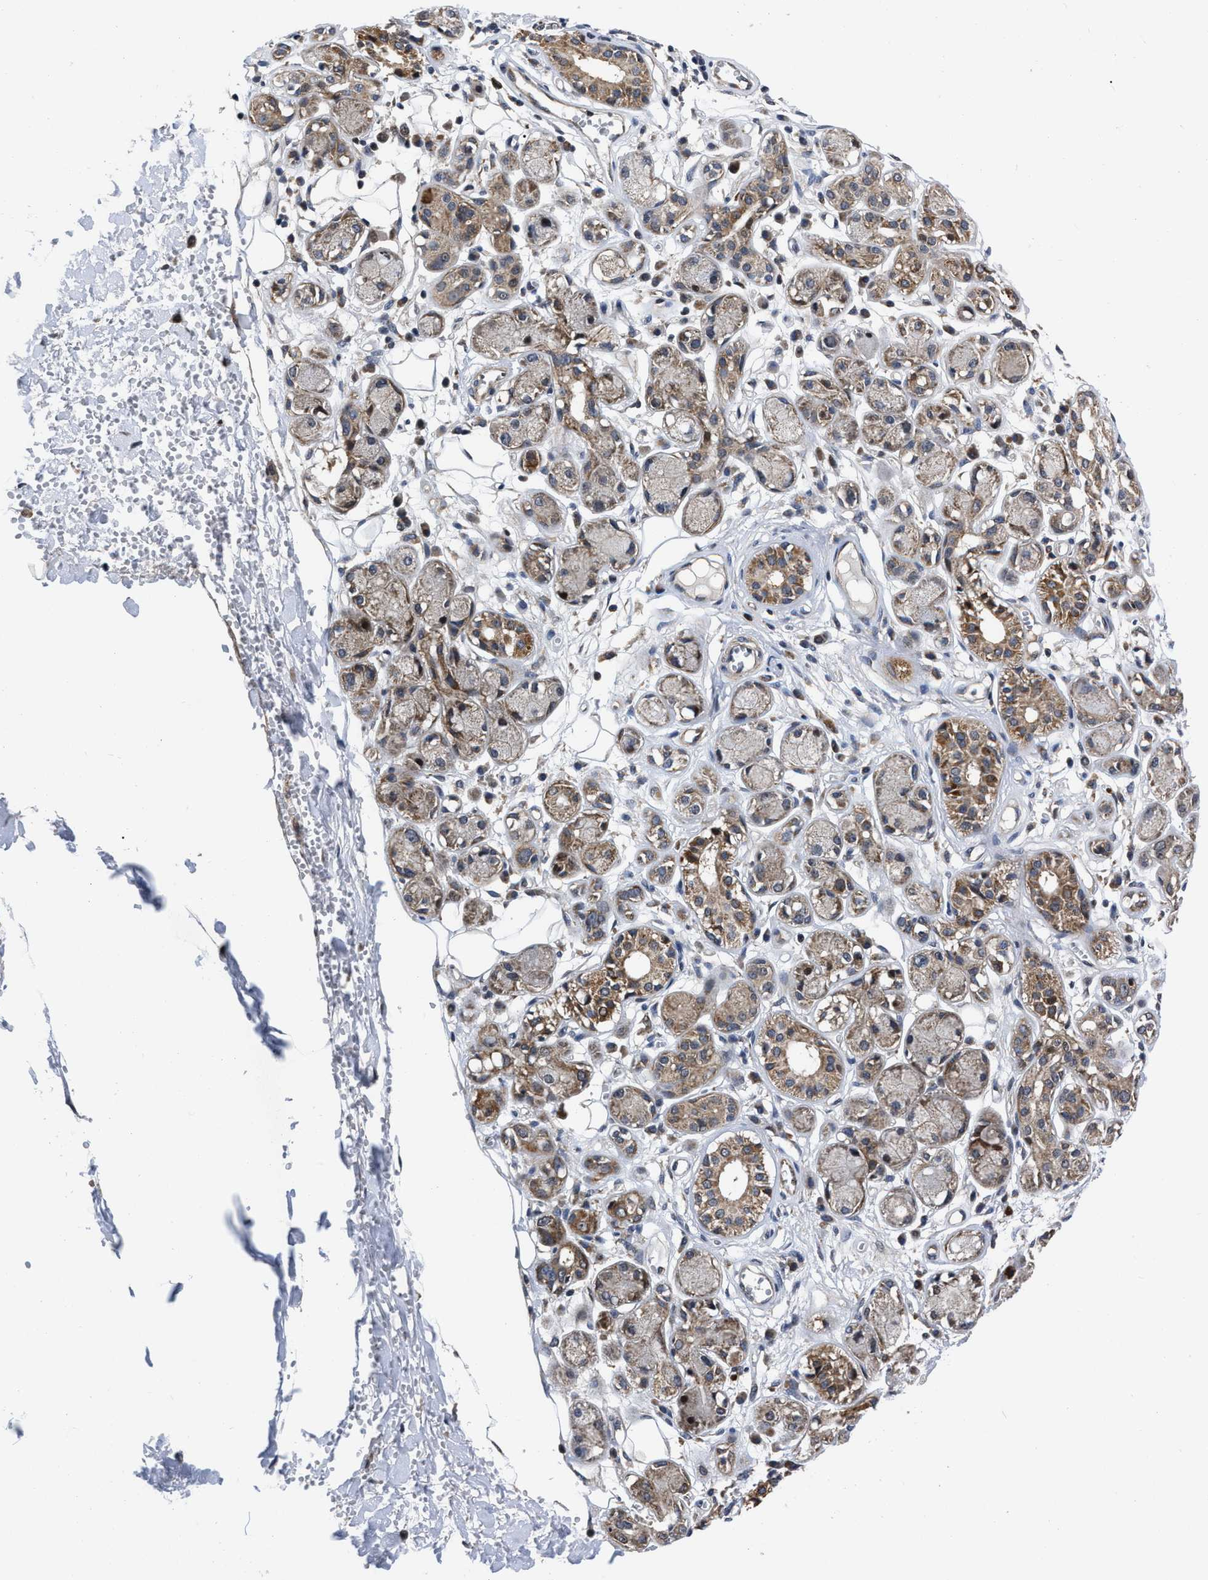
{"staining": {"intensity": "weak", "quantity": "<25%", "location": "cytoplasmic/membranous"}, "tissue": "adipose tissue", "cell_type": "Adipocytes", "image_type": "normal", "snomed": [{"axis": "morphology", "description": "Normal tissue, NOS"}, {"axis": "morphology", "description": "Inflammation, NOS"}, {"axis": "topography", "description": "Salivary gland"}, {"axis": "topography", "description": "Peripheral nerve tissue"}], "caption": "This is an IHC histopathology image of normal human adipose tissue. There is no positivity in adipocytes.", "gene": "PPWD1", "patient": {"sex": "female", "age": 75}}